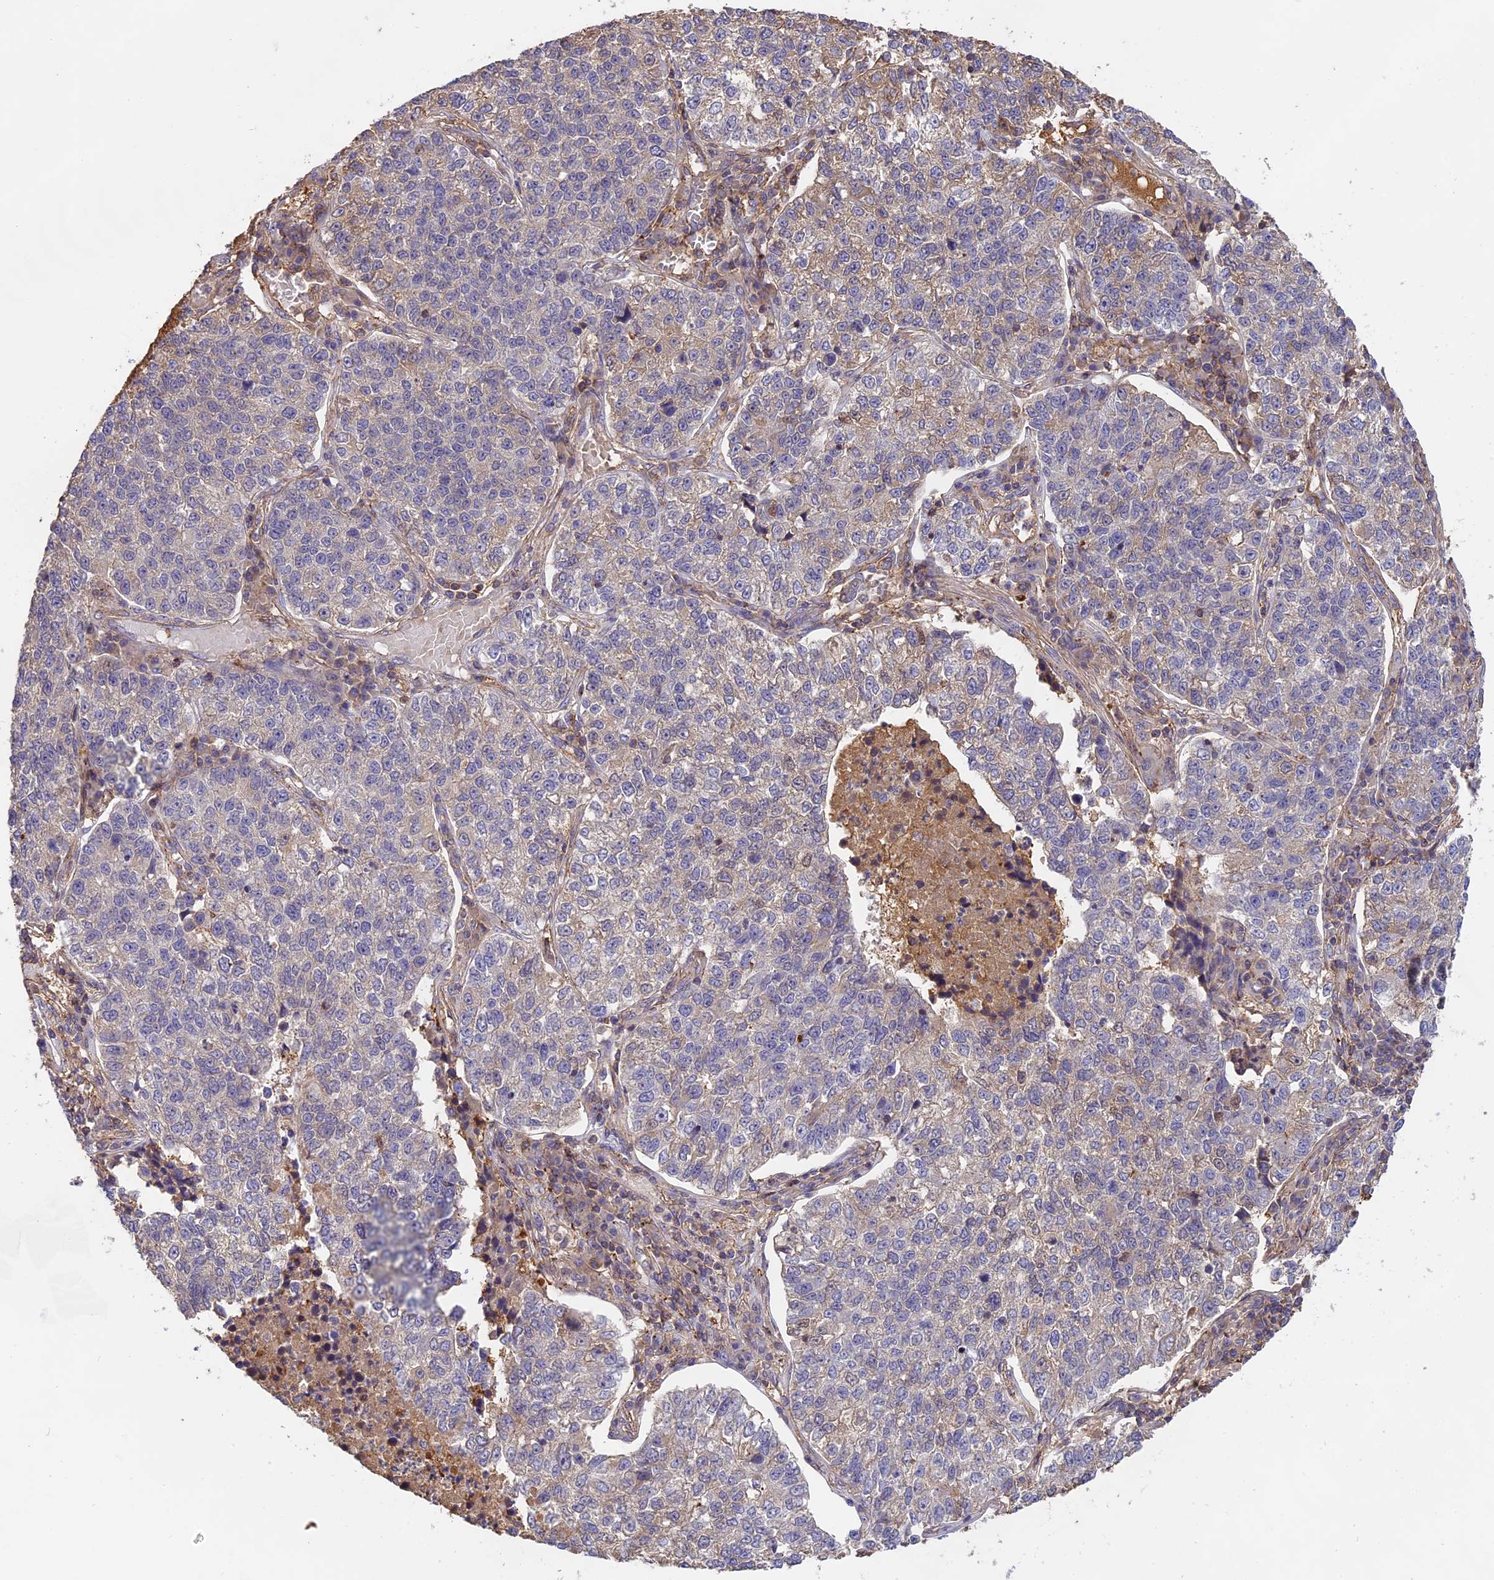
{"staining": {"intensity": "weak", "quantity": "<25%", "location": "cytoplasmic/membranous"}, "tissue": "lung cancer", "cell_type": "Tumor cells", "image_type": "cancer", "snomed": [{"axis": "morphology", "description": "Adenocarcinoma, NOS"}, {"axis": "topography", "description": "Lung"}], "caption": "Tumor cells are negative for protein expression in human lung cancer.", "gene": "CFAP119", "patient": {"sex": "male", "age": 49}}